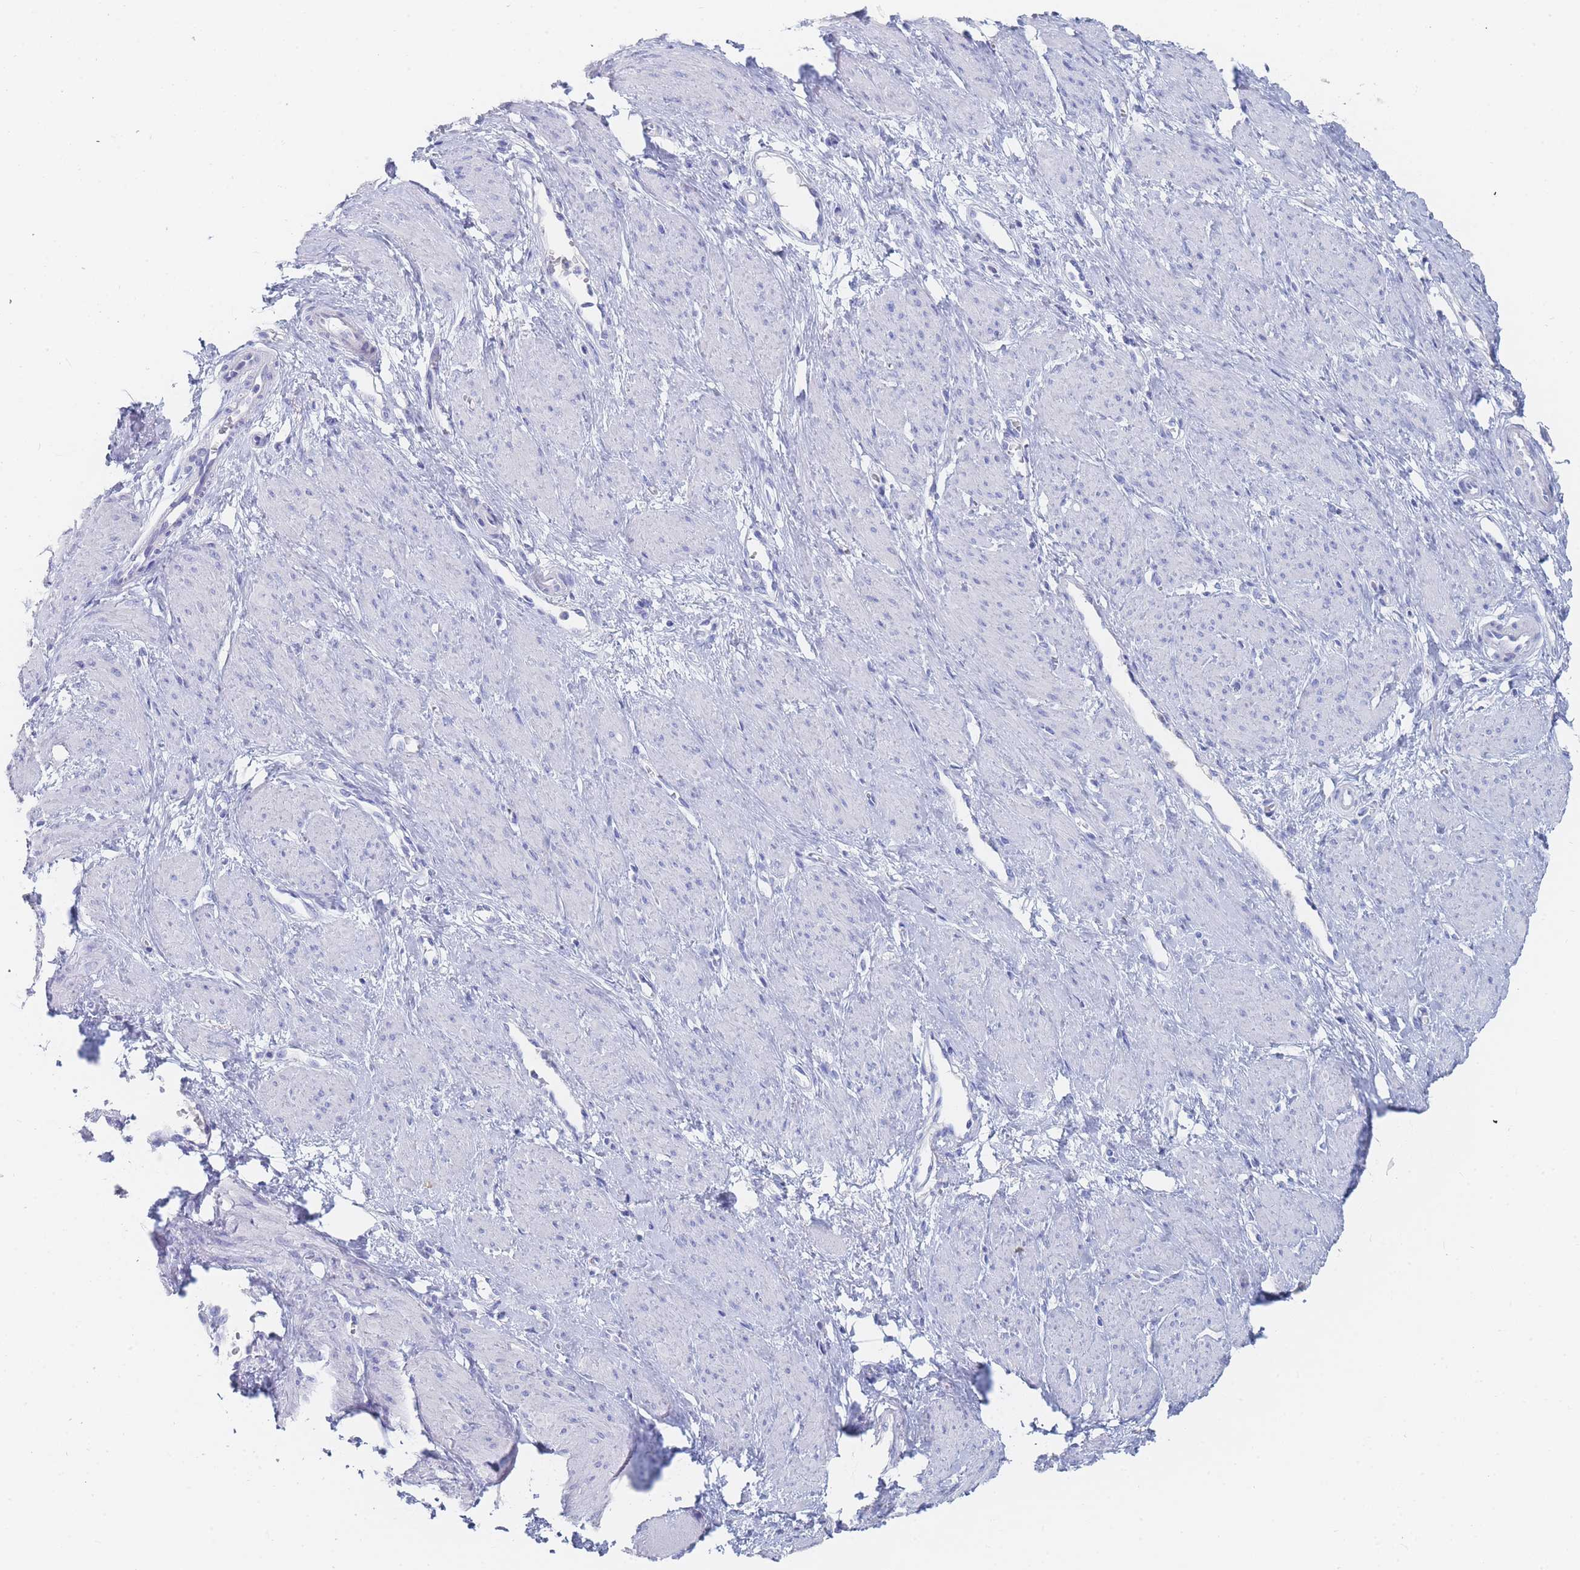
{"staining": {"intensity": "negative", "quantity": "none", "location": "none"}, "tissue": "smooth muscle", "cell_type": "Smooth muscle cells", "image_type": "normal", "snomed": [{"axis": "morphology", "description": "Normal tissue, NOS"}, {"axis": "topography", "description": "Smooth muscle"}, {"axis": "topography", "description": "Uterus"}], "caption": "This photomicrograph is of normal smooth muscle stained with immunohistochemistry (IHC) to label a protein in brown with the nuclei are counter-stained blue. There is no expression in smooth muscle cells.", "gene": "SLC25A35", "patient": {"sex": "female", "age": 39}}